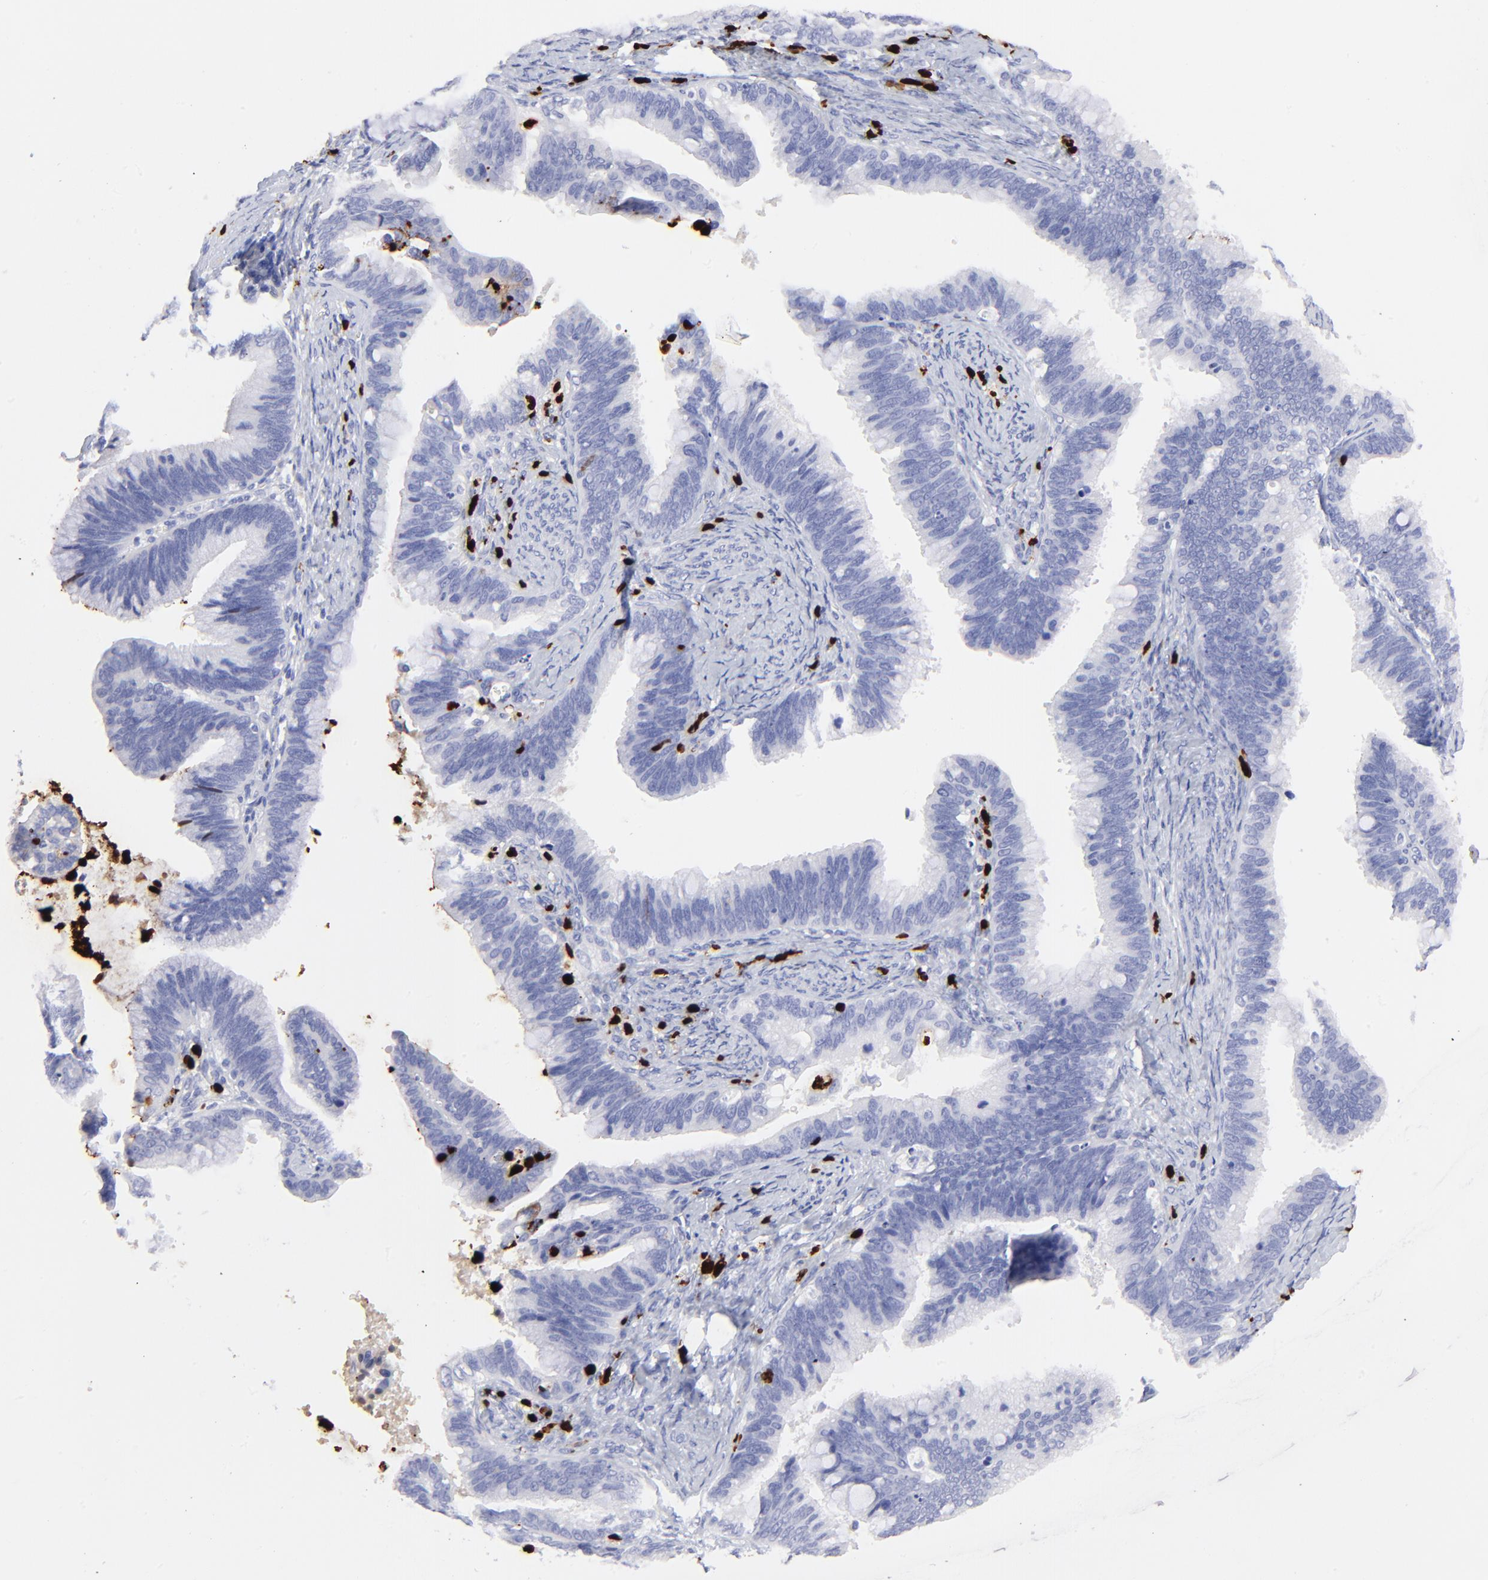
{"staining": {"intensity": "negative", "quantity": "none", "location": "none"}, "tissue": "cervical cancer", "cell_type": "Tumor cells", "image_type": "cancer", "snomed": [{"axis": "morphology", "description": "Adenocarcinoma, NOS"}, {"axis": "topography", "description": "Cervix"}], "caption": "This is an IHC micrograph of human cervical cancer. There is no staining in tumor cells.", "gene": "S100A12", "patient": {"sex": "female", "age": 47}}